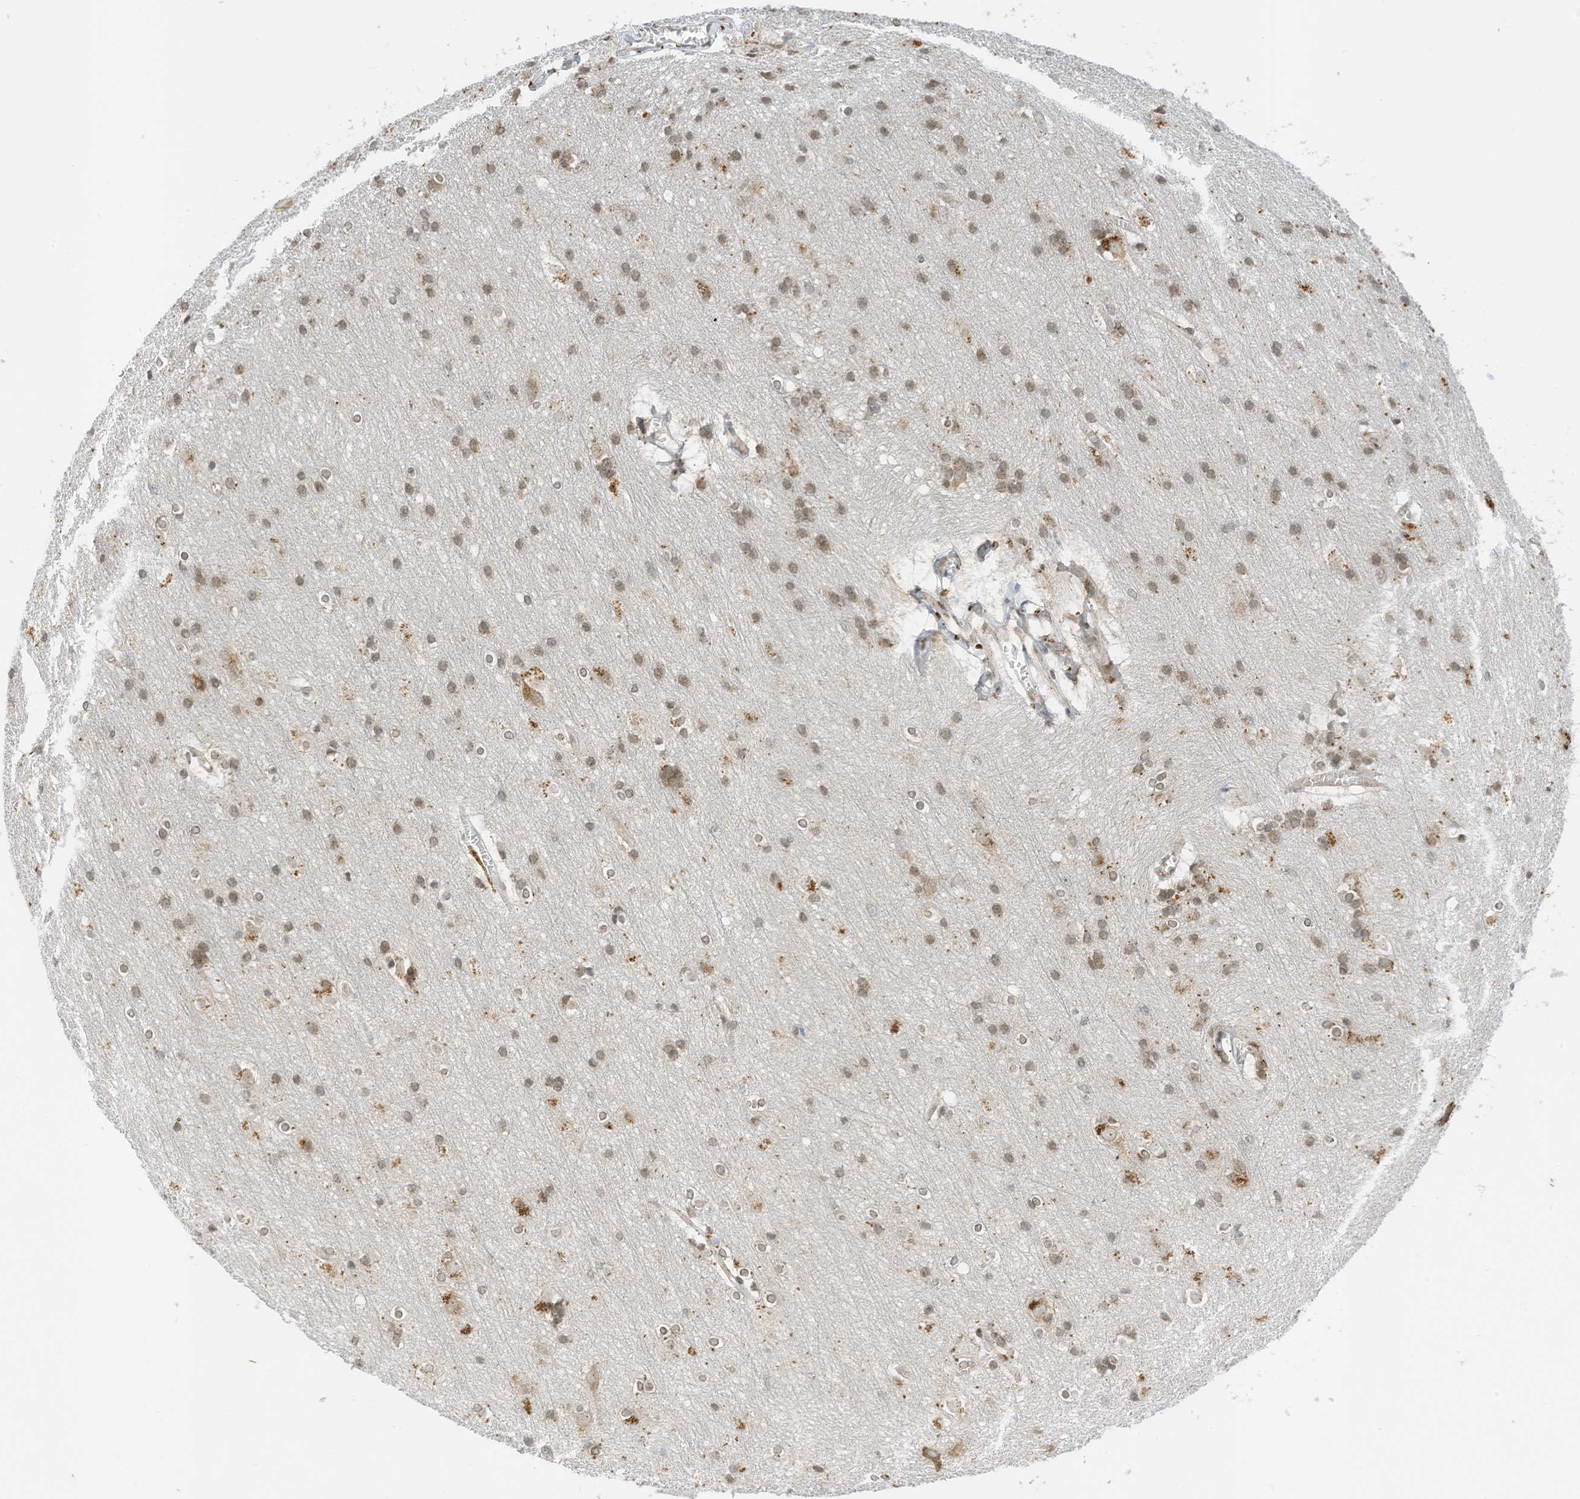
{"staining": {"intensity": "negative", "quantity": "none", "location": "none"}, "tissue": "cerebral cortex", "cell_type": "Endothelial cells", "image_type": "normal", "snomed": [{"axis": "morphology", "description": "Normal tissue, NOS"}, {"axis": "topography", "description": "Cerebral cortex"}], "caption": "DAB immunohistochemical staining of benign cerebral cortex reveals no significant staining in endothelial cells. (DAB (3,3'-diaminobenzidine) IHC with hematoxylin counter stain).", "gene": "EDF1", "patient": {"sex": "male", "age": 54}}